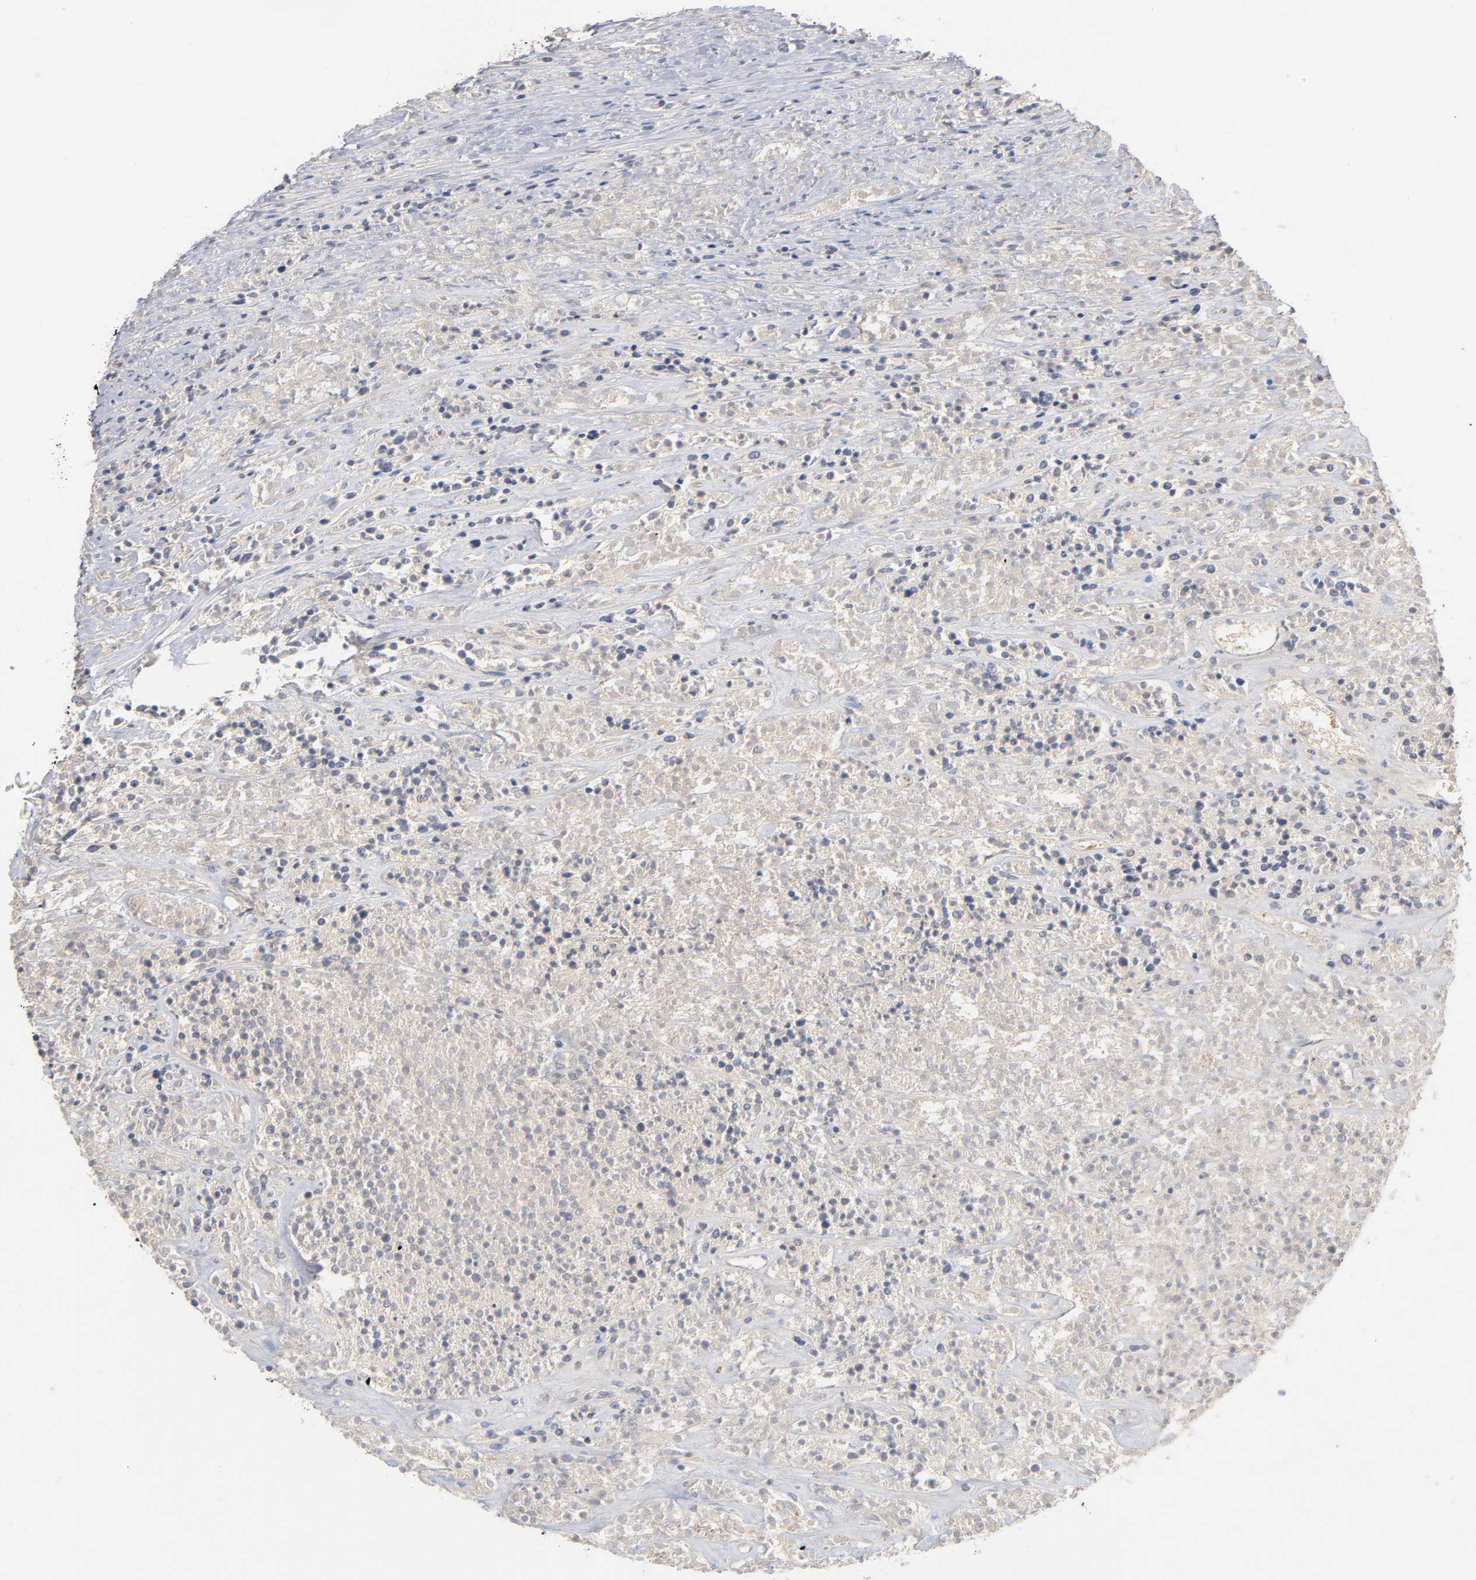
{"staining": {"intensity": "weak", "quantity": ">75%", "location": "cytoplasmic/membranous"}, "tissue": "lymphoma", "cell_type": "Tumor cells", "image_type": "cancer", "snomed": [{"axis": "morphology", "description": "Malignant lymphoma, non-Hodgkin's type, High grade"}, {"axis": "topography", "description": "Lymph node"}], "caption": "Tumor cells reveal low levels of weak cytoplasmic/membranous expression in approximately >75% of cells in malignant lymphoma, non-Hodgkin's type (high-grade).", "gene": "PDZD11", "patient": {"sex": "female", "age": 73}}